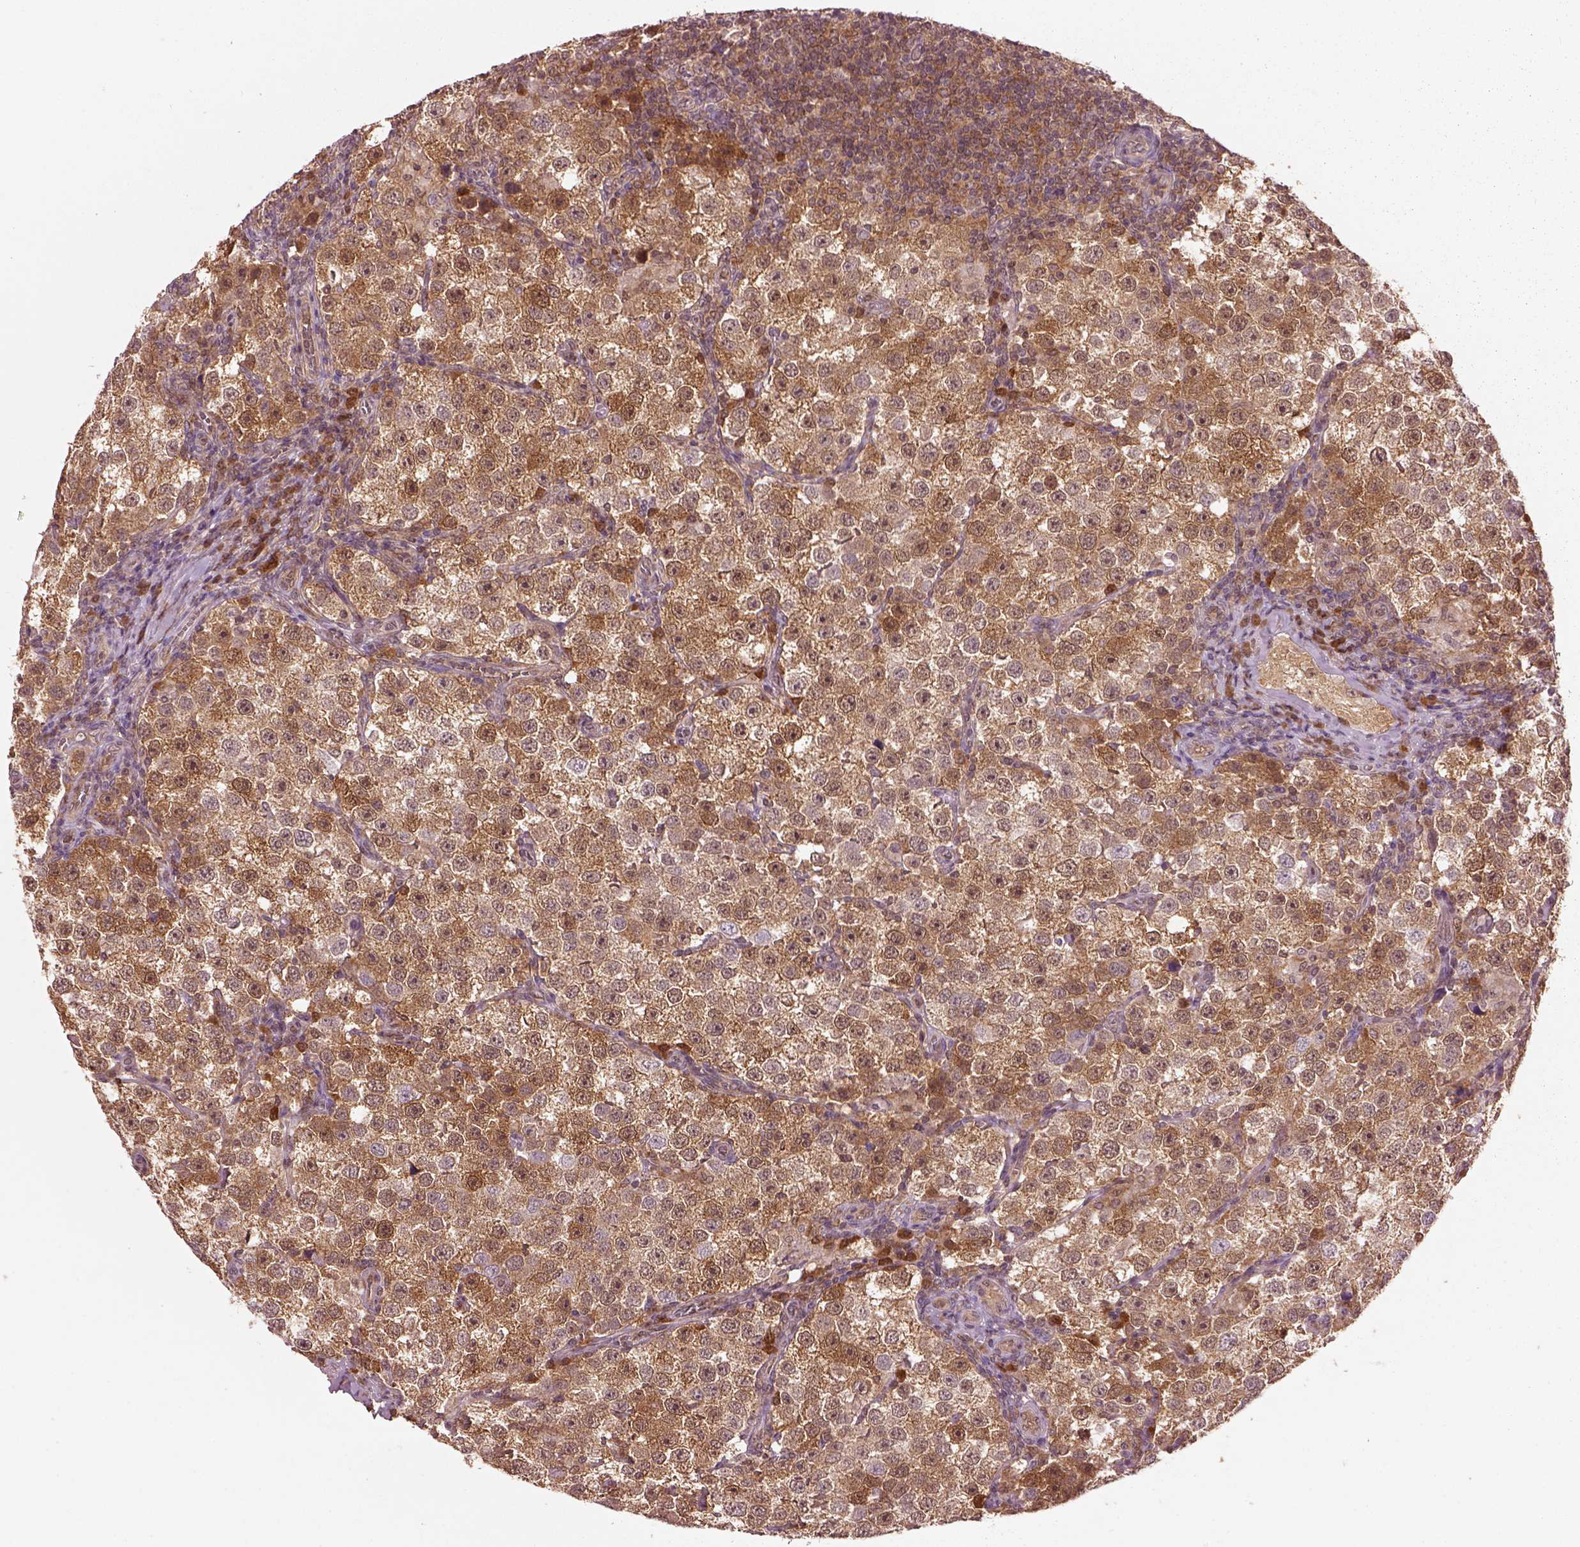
{"staining": {"intensity": "moderate", "quantity": ">75%", "location": "cytoplasmic/membranous"}, "tissue": "testis cancer", "cell_type": "Tumor cells", "image_type": "cancer", "snomed": [{"axis": "morphology", "description": "Seminoma, NOS"}, {"axis": "topography", "description": "Testis"}], "caption": "Seminoma (testis) was stained to show a protein in brown. There is medium levels of moderate cytoplasmic/membranous staining in about >75% of tumor cells. Immunohistochemistry (ihc) stains the protein of interest in brown and the nuclei are stained blue.", "gene": "MDP1", "patient": {"sex": "male", "age": 37}}